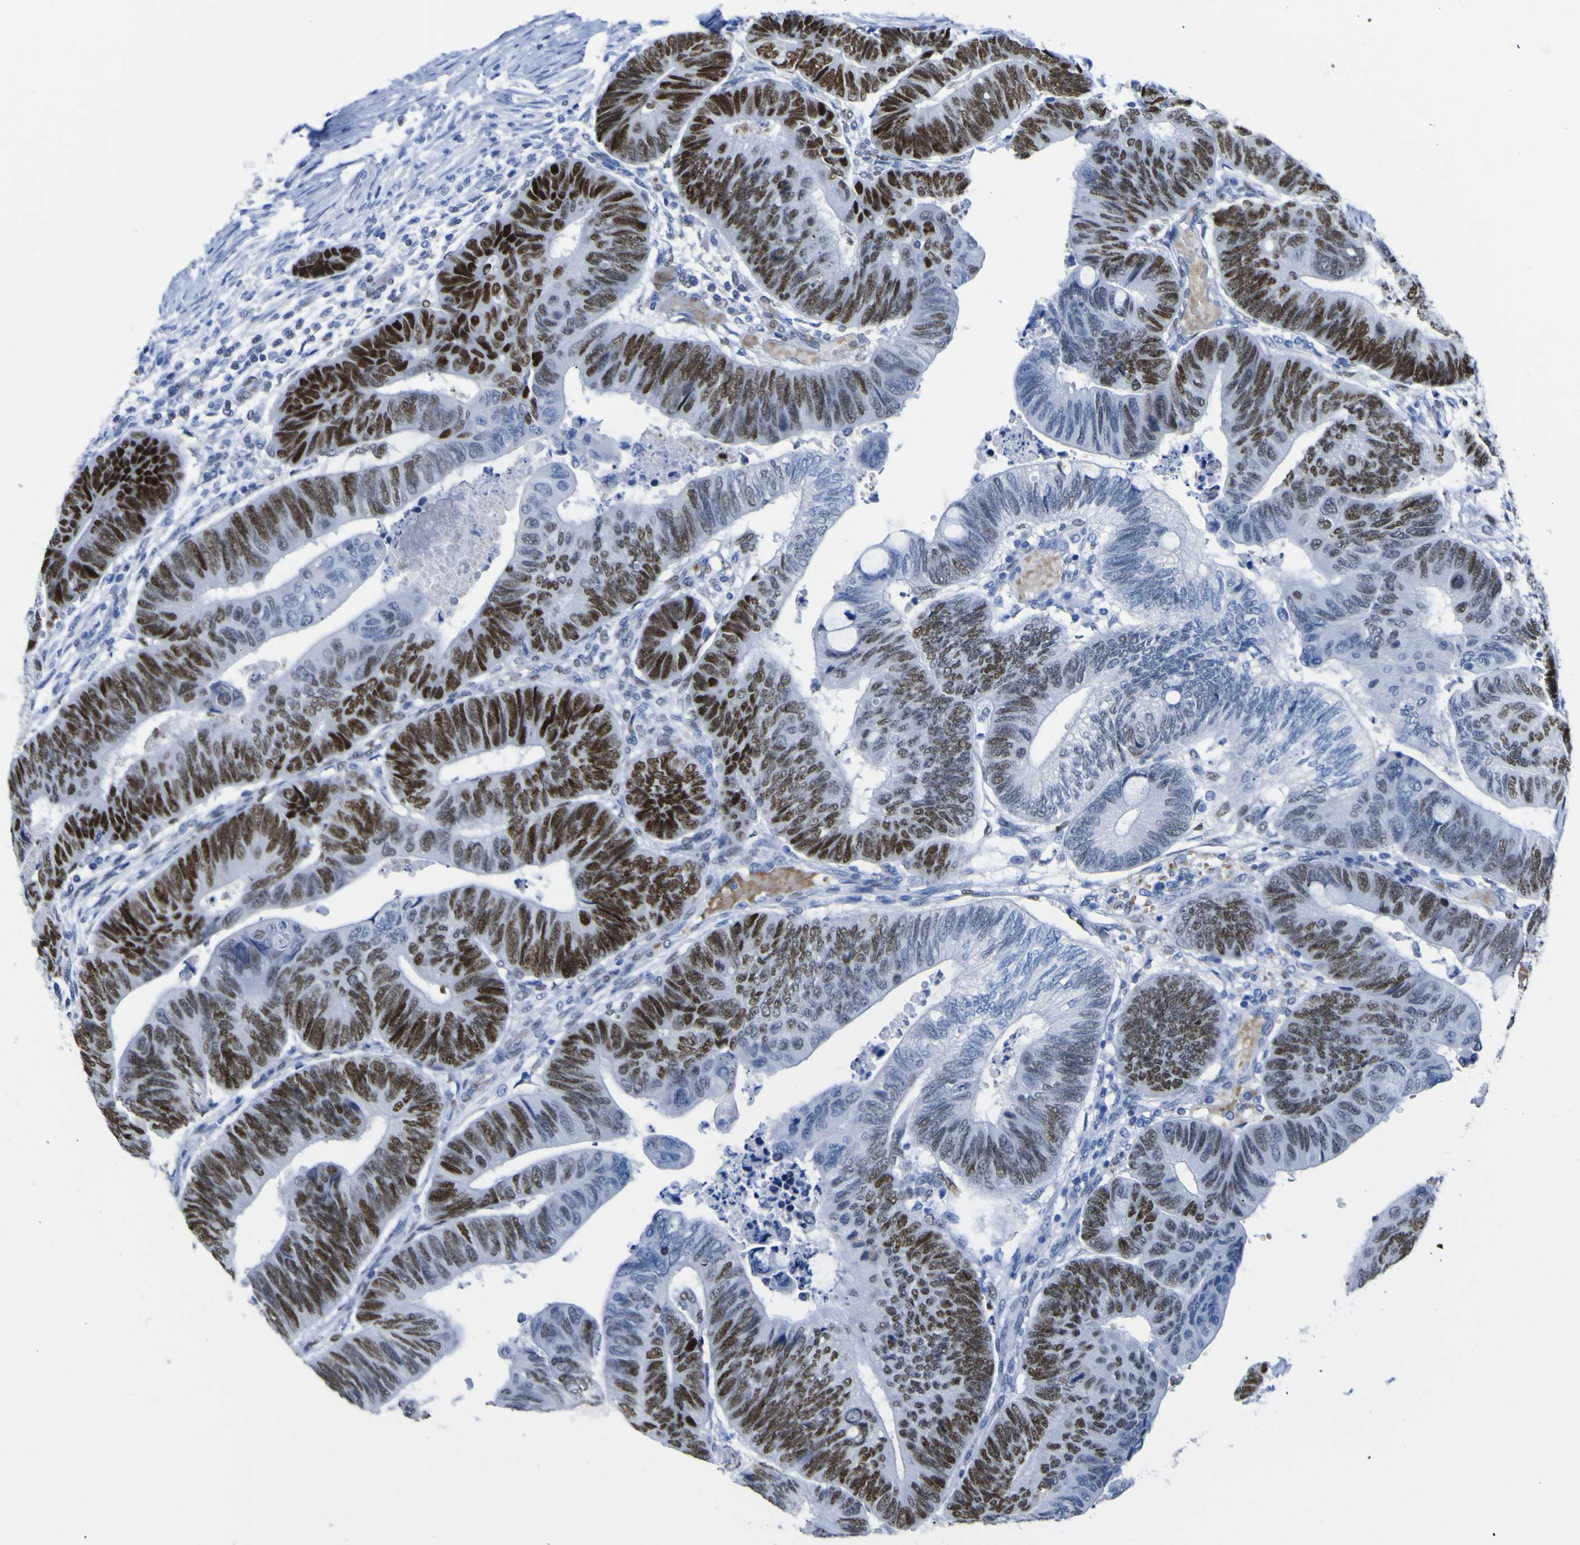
{"staining": {"intensity": "strong", "quantity": "25%-75%", "location": "nuclear"}, "tissue": "colorectal cancer", "cell_type": "Tumor cells", "image_type": "cancer", "snomed": [{"axis": "morphology", "description": "Normal tissue, NOS"}, {"axis": "morphology", "description": "Adenocarcinoma, NOS"}, {"axis": "topography", "description": "Rectum"}, {"axis": "topography", "description": "Peripheral nerve tissue"}], "caption": "The histopathology image displays staining of colorectal adenocarcinoma, revealing strong nuclear protein staining (brown color) within tumor cells.", "gene": "DACH1", "patient": {"sex": "male", "age": 92}}